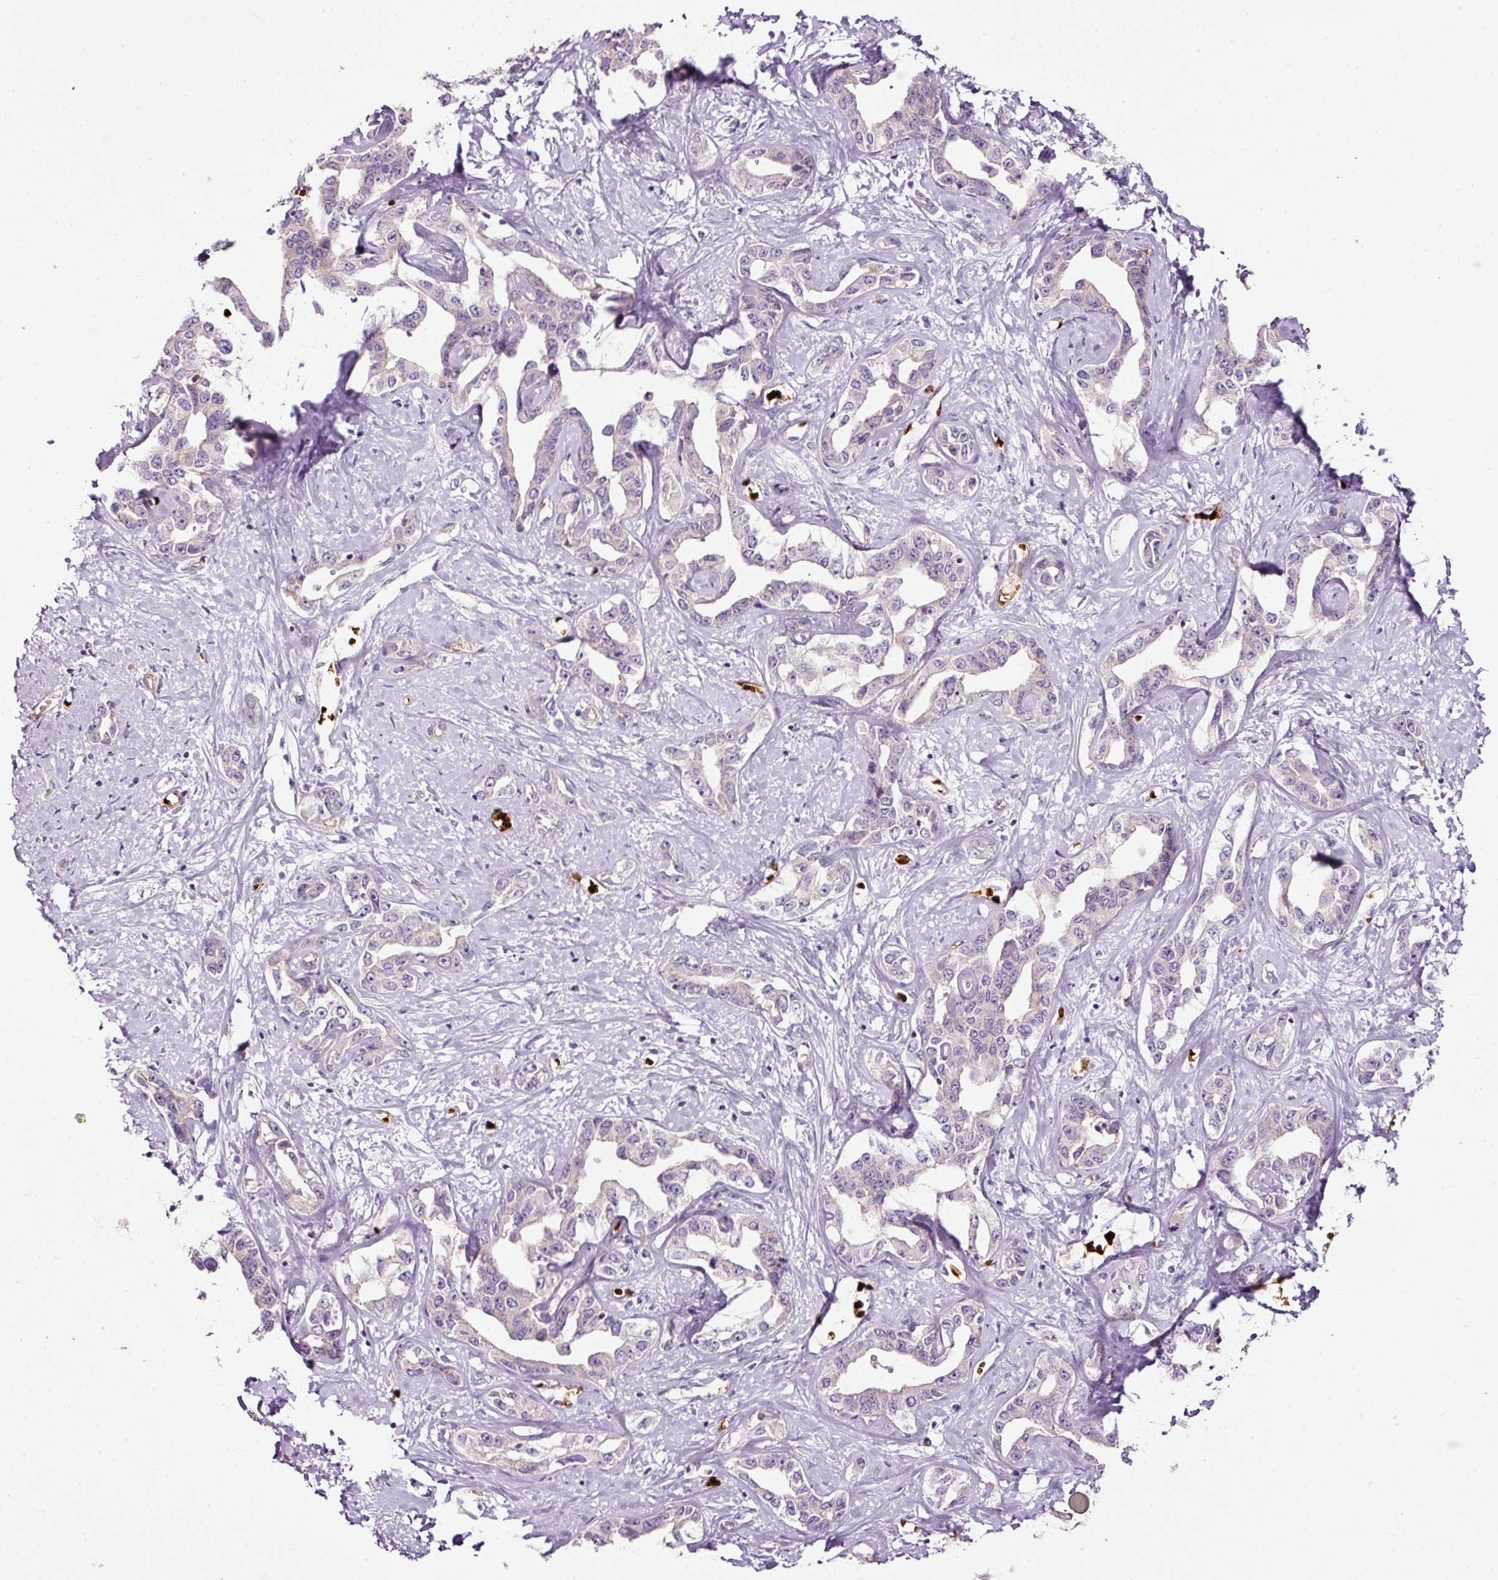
{"staining": {"intensity": "negative", "quantity": "none", "location": "none"}, "tissue": "liver cancer", "cell_type": "Tumor cells", "image_type": "cancer", "snomed": [{"axis": "morphology", "description": "Cholangiocarcinoma"}, {"axis": "topography", "description": "Liver"}], "caption": "Liver cholangiocarcinoma was stained to show a protein in brown. There is no significant positivity in tumor cells.", "gene": "USHBP1", "patient": {"sex": "male", "age": 59}}